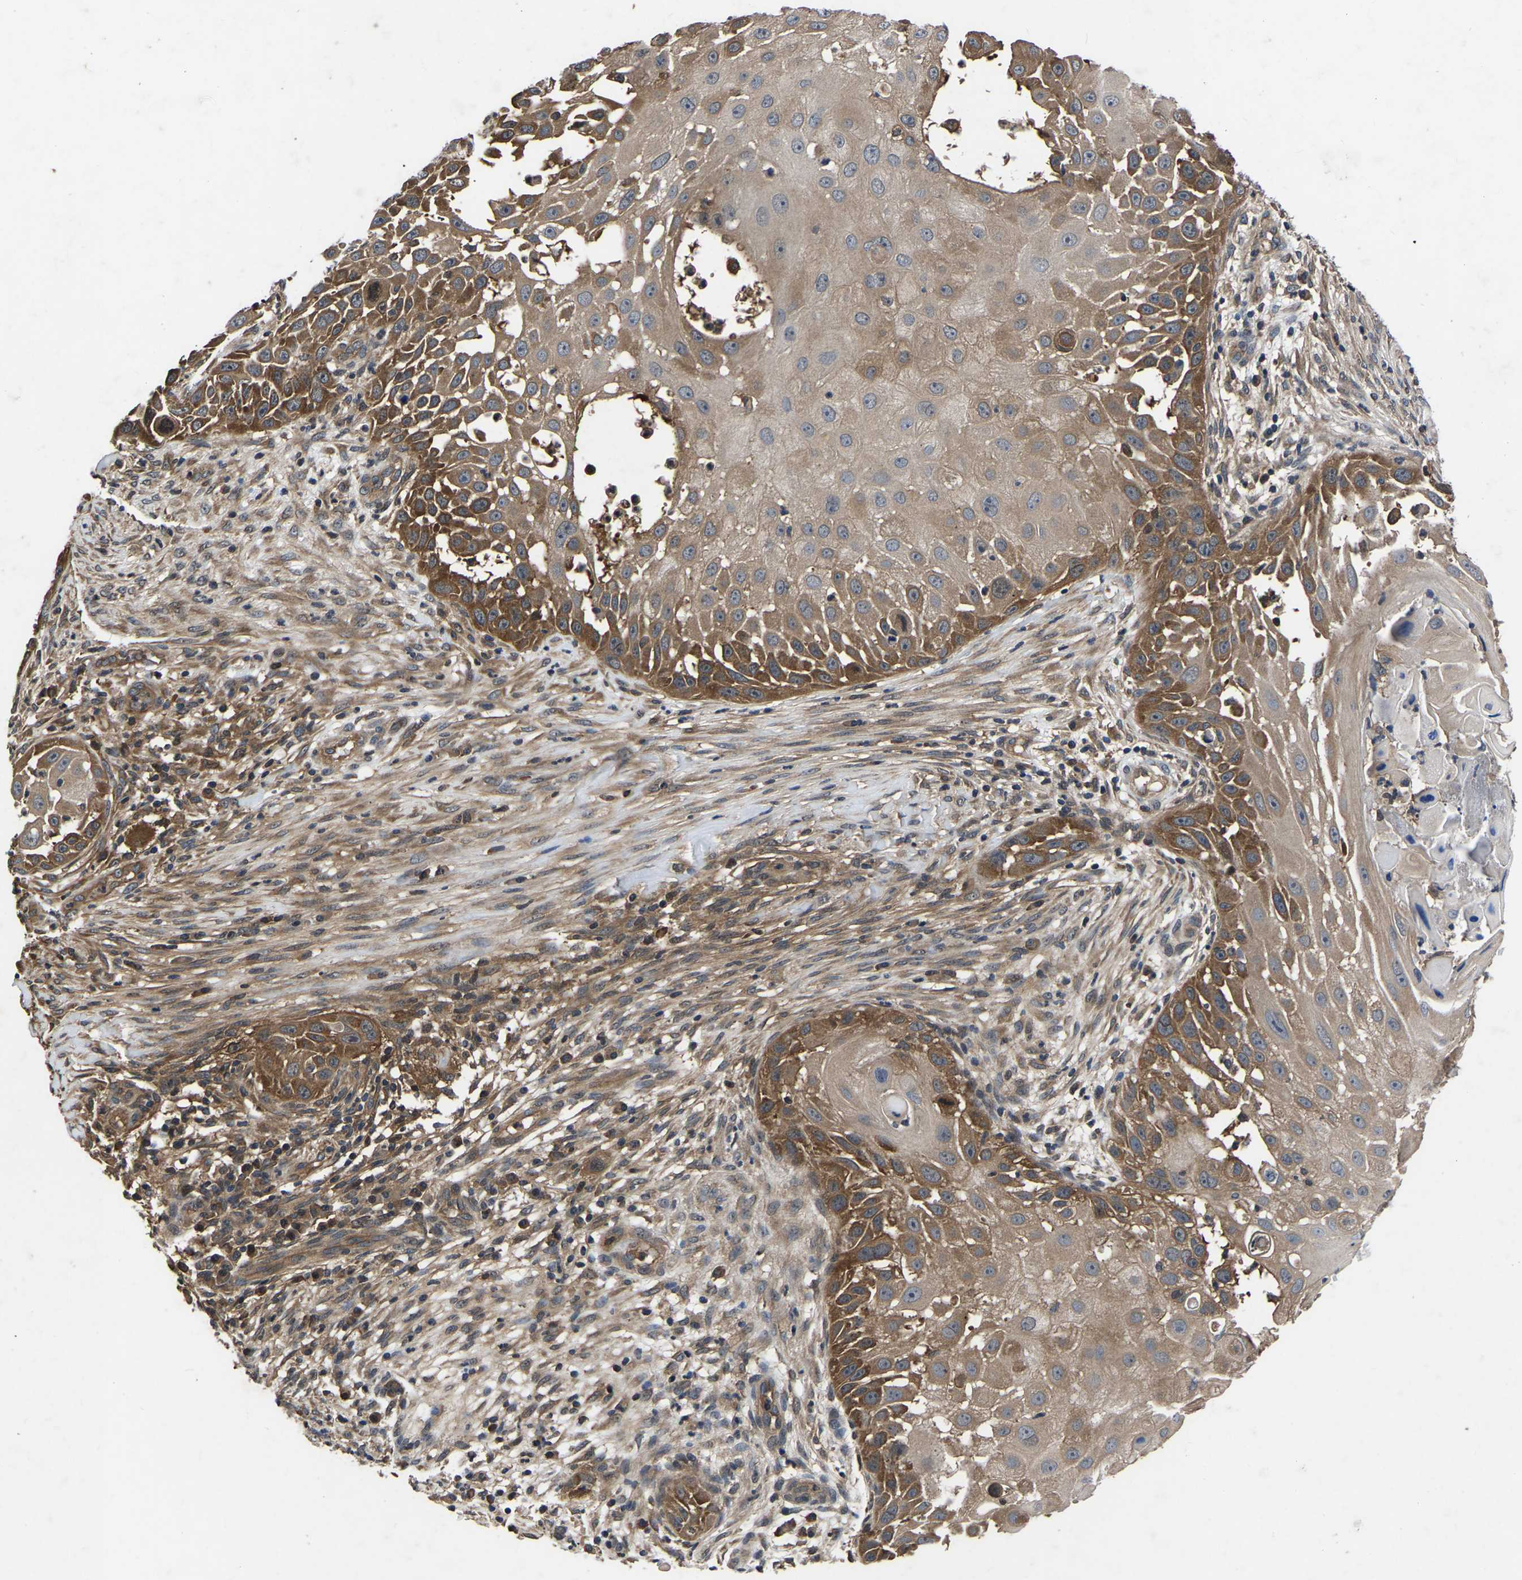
{"staining": {"intensity": "moderate", "quantity": ">75%", "location": "cytoplasmic/membranous"}, "tissue": "skin cancer", "cell_type": "Tumor cells", "image_type": "cancer", "snomed": [{"axis": "morphology", "description": "Squamous cell carcinoma, NOS"}, {"axis": "topography", "description": "Skin"}], "caption": "A brown stain highlights moderate cytoplasmic/membranous expression of a protein in squamous cell carcinoma (skin) tumor cells.", "gene": "FGD5", "patient": {"sex": "female", "age": 44}}